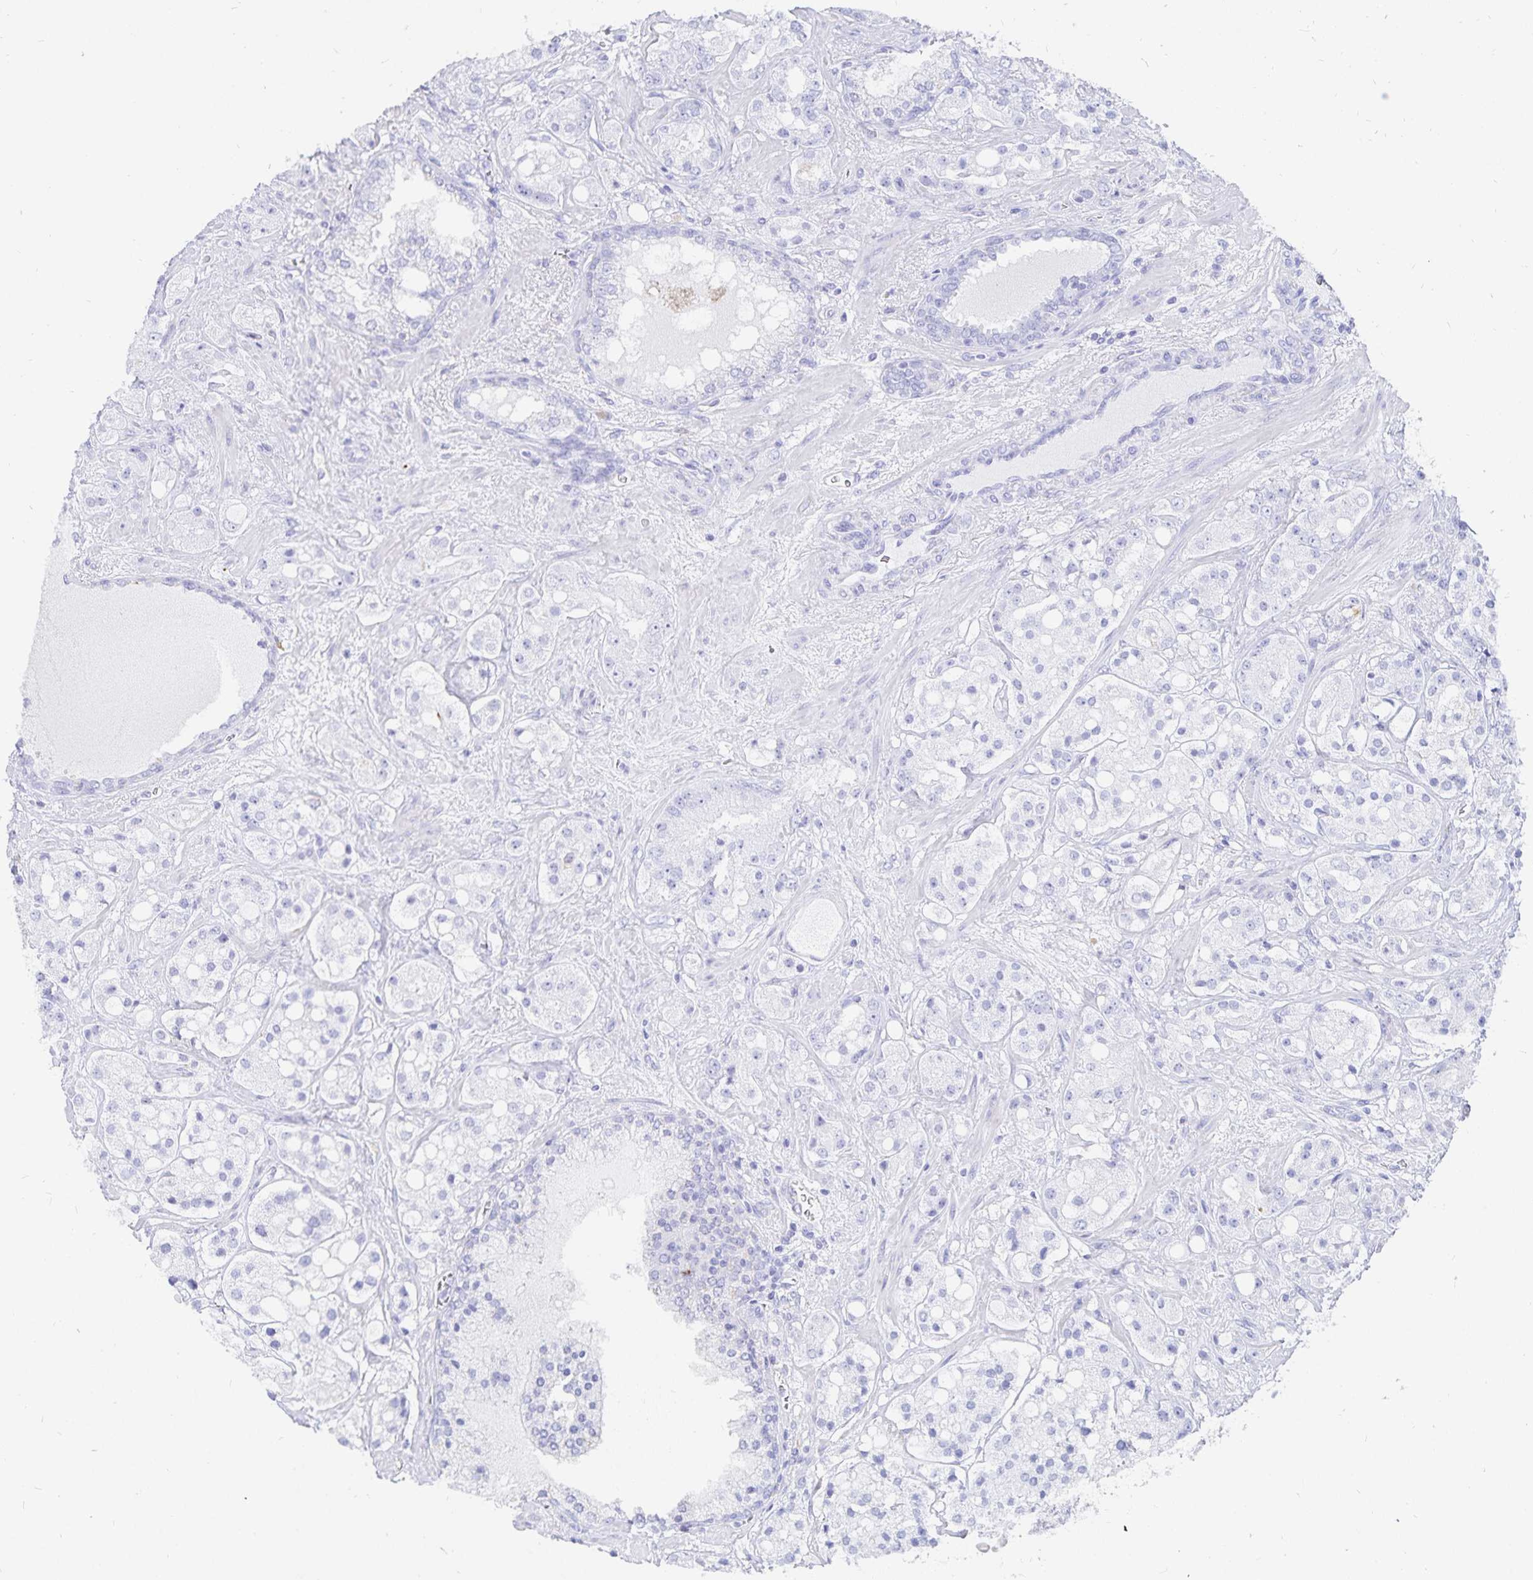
{"staining": {"intensity": "negative", "quantity": "none", "location": "none"}, "tissue": "prostate cancer", "cell_type": "Tumor cells", "image_type": "cancer", "snomed": [{"axis": "morphology", "description": "Adenocarcinoma, High grade"}, {"axis": "topography", "description": "Prostate"}], "caption": "An IHC photomicrograph of prostate cancer (high-grade adenocarcinoma) is shown. There is no staining in tumor cells of prostate cancer (high-grade adenocarcinoma). The staining was performed using DAB to visualize the protein expression in brown, while the nuclei were stained in blue with hematoxylin (Magnification: 20x).", "gene": "INSL5", "patient": {"sex": "male", "age": 67}}